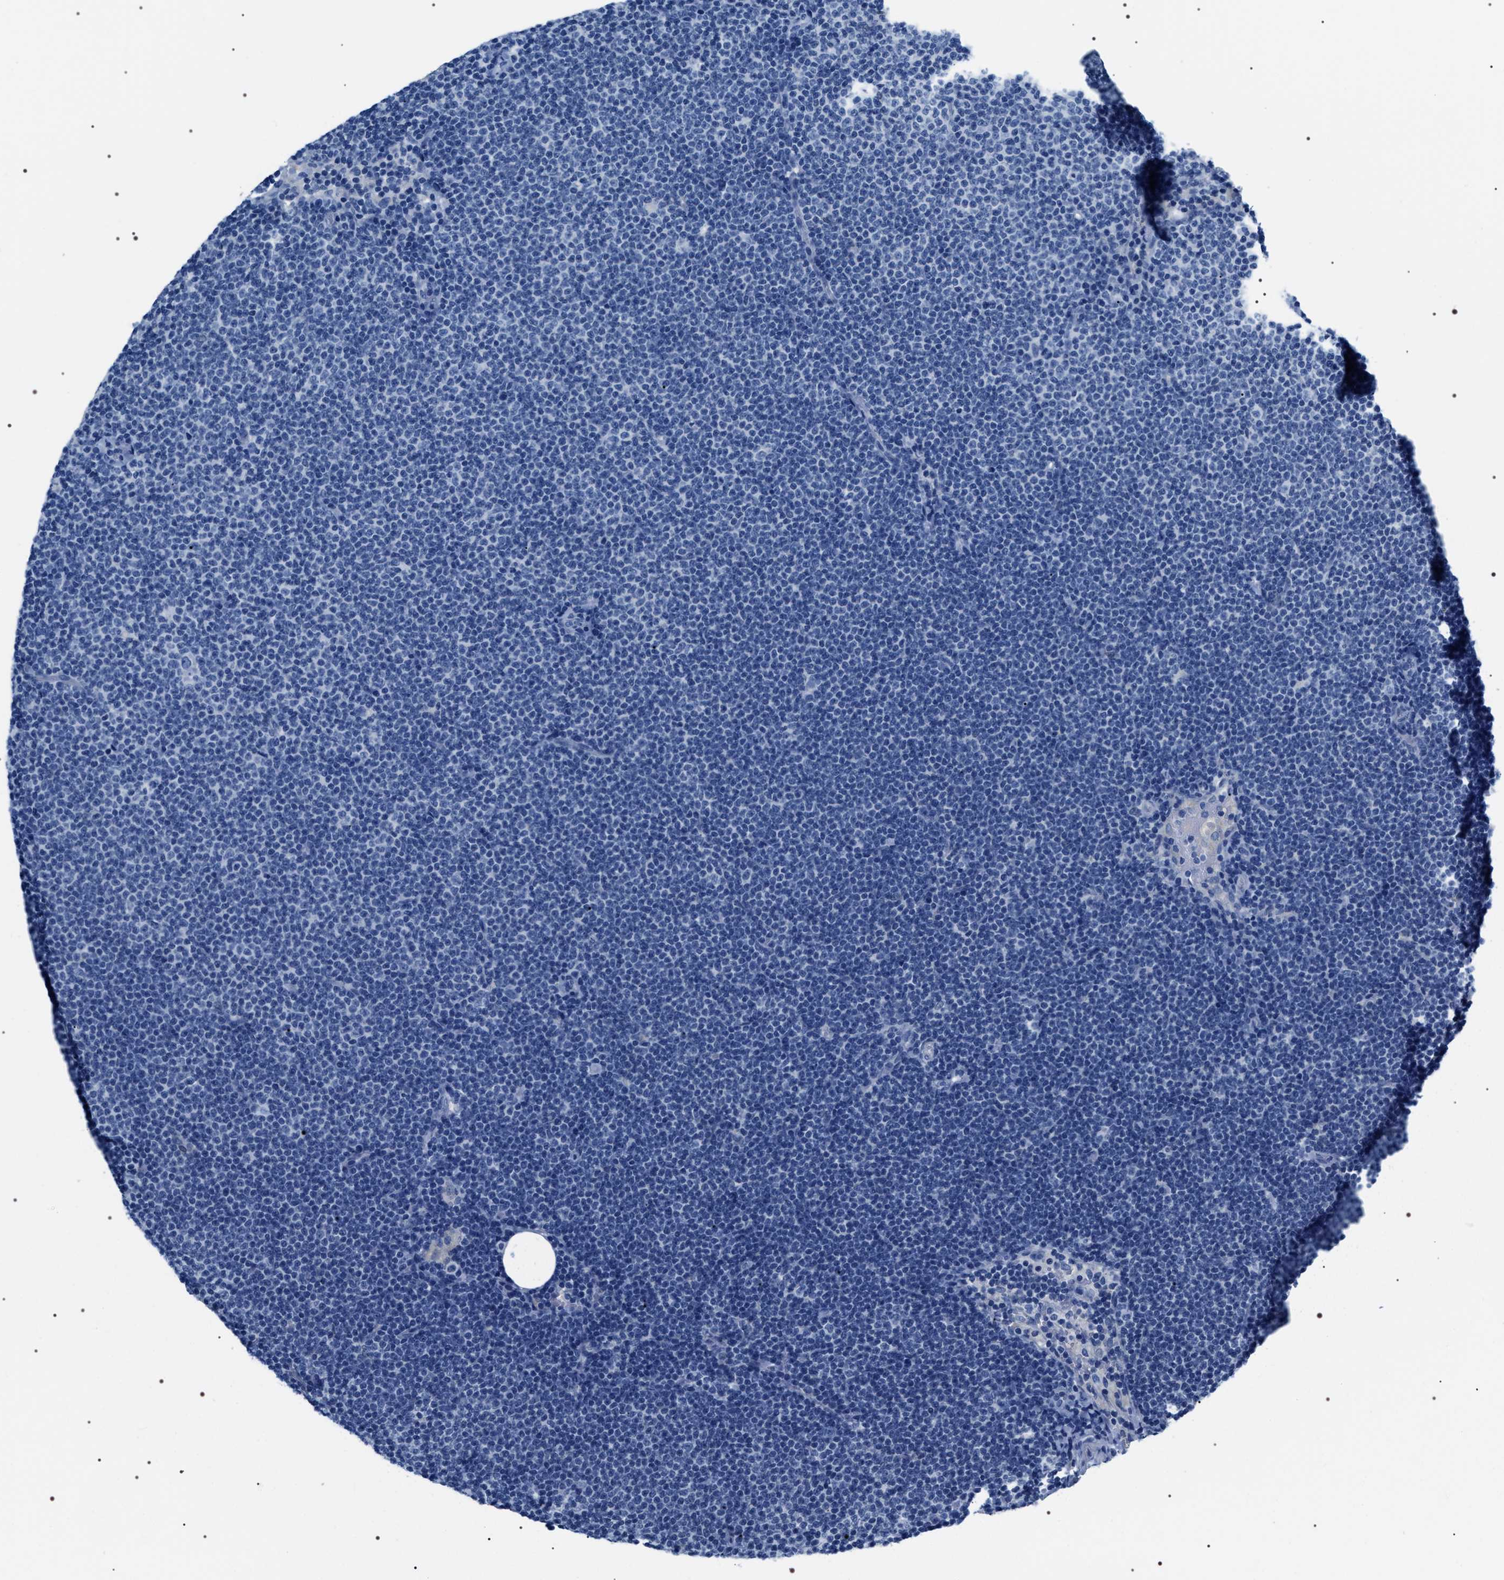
{"staining": {"intensity": "negative", "quantity": "none", "location": "none"}, "tissue": "lymphoma", "cell_type": "Tumor cells", "image_type": "cancer", "snomed": [{"axis": "morphology", "description": "Malignant lymphoma, non-Hodgkin's type, Low grade"}, {"axis": "topography", "description": "Lymph node"}], "caption": "Tumor cells are negative for protein expression in human low-grade malignant lymphoma, non-Hodgkin's type. (DAB immunohistochemistry (IHC) with hematoxylin counter stain).", "gene": "ADH4", "patient": {"sex": "female", "age": 53}}